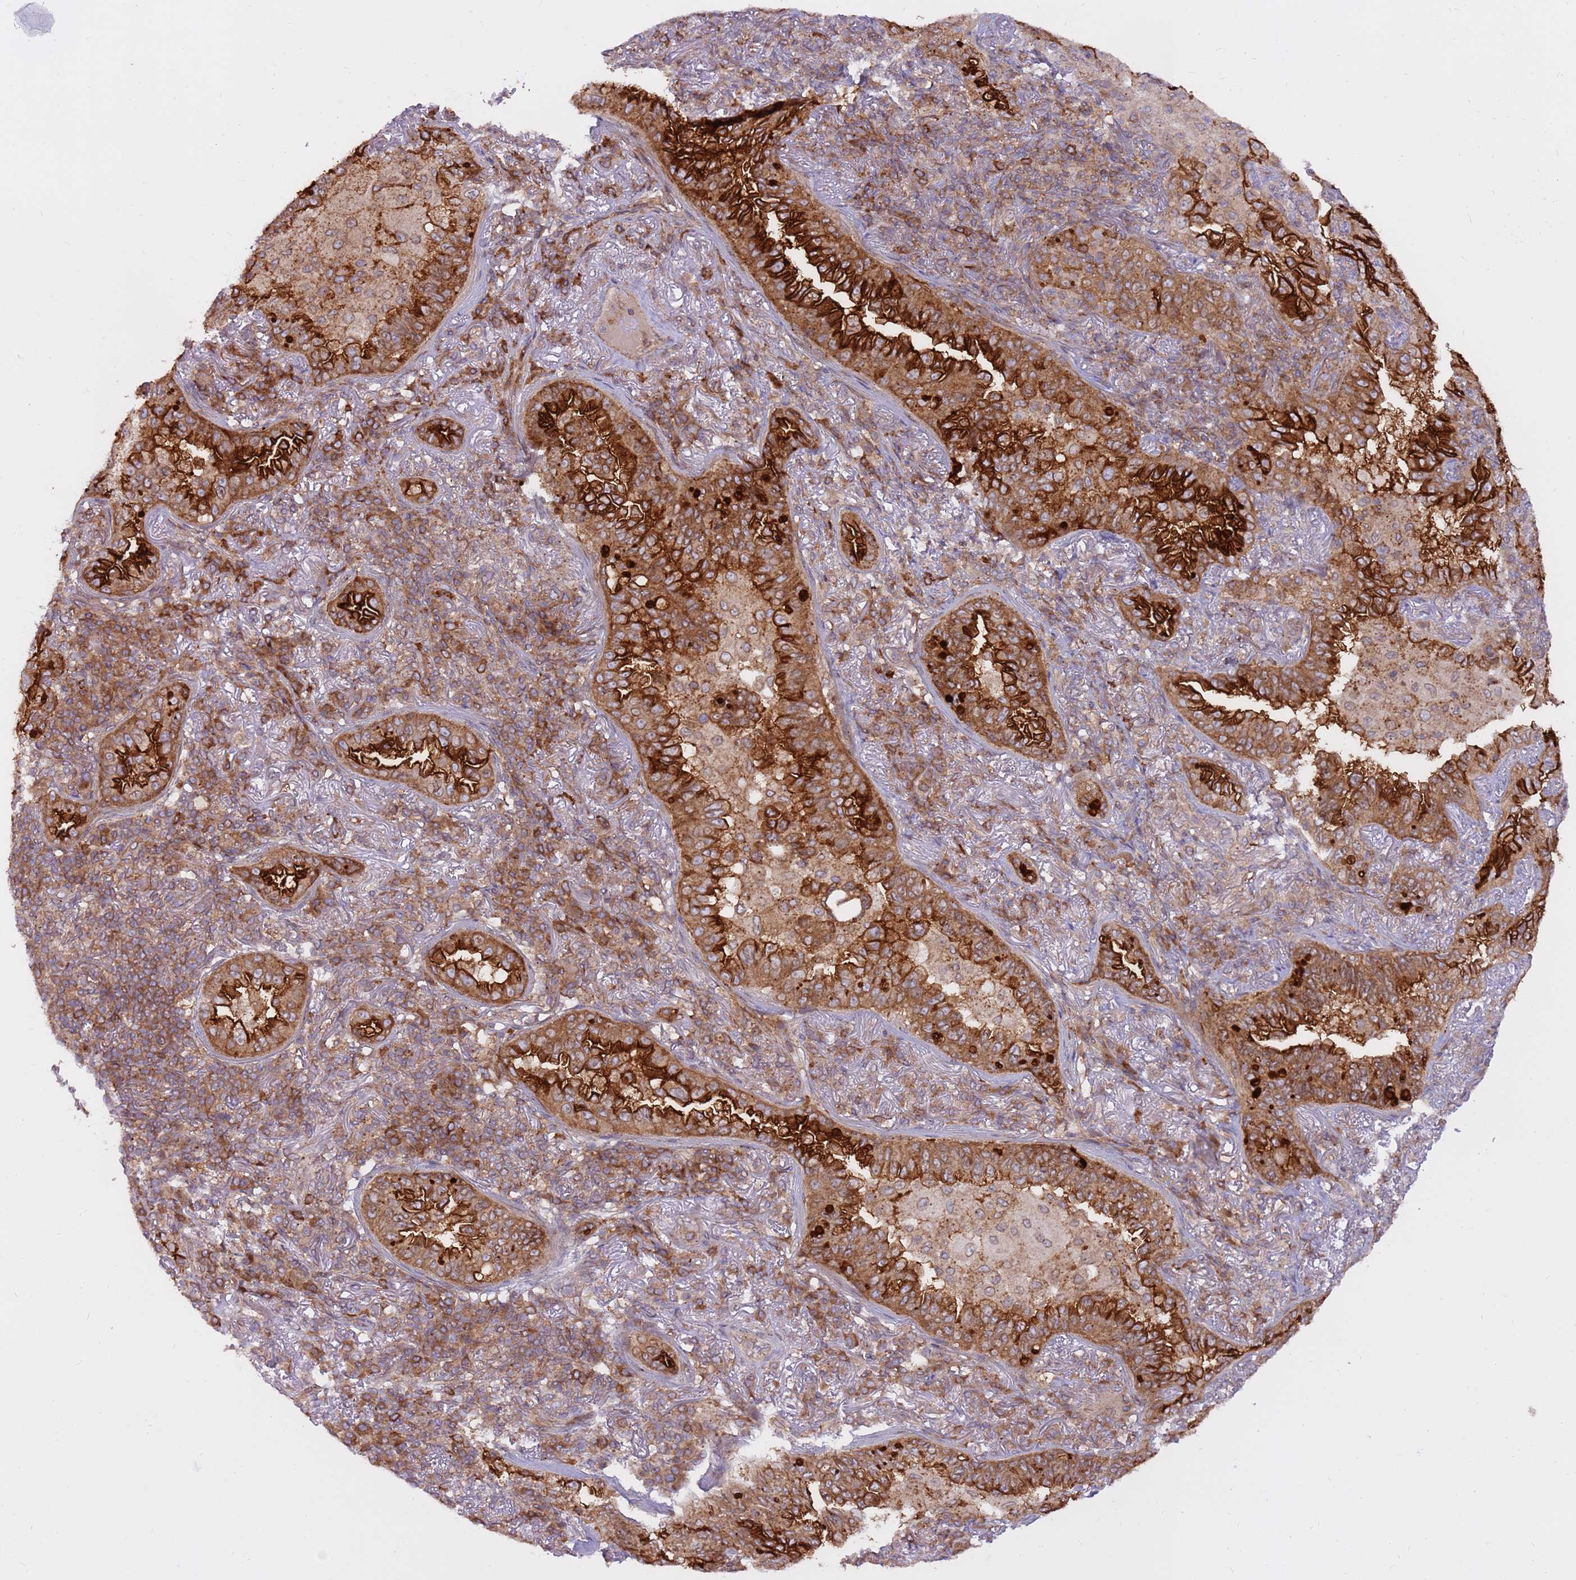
{"staining": {"intensity": "strong", "quantity": ">75%", "location": "cytoplasmic/membranous"}, "tissue": "lung cancer", "cell_type": "Tumor cells", "image_type": "cancer", "snomed": [{"axis": "morphology", "description": "Adenocarcinoma, NOS"}, {"axis": "topography", "description": "Lung"}], "caption": "Lung adenocarcinoma was stained to show a protein in brown. There is high levels of strong cytoplasmic/membranous positivity in about >75% of tumor cells.", "gene": "DDX19B", "patient": {"sex": "female", "age": 69}}